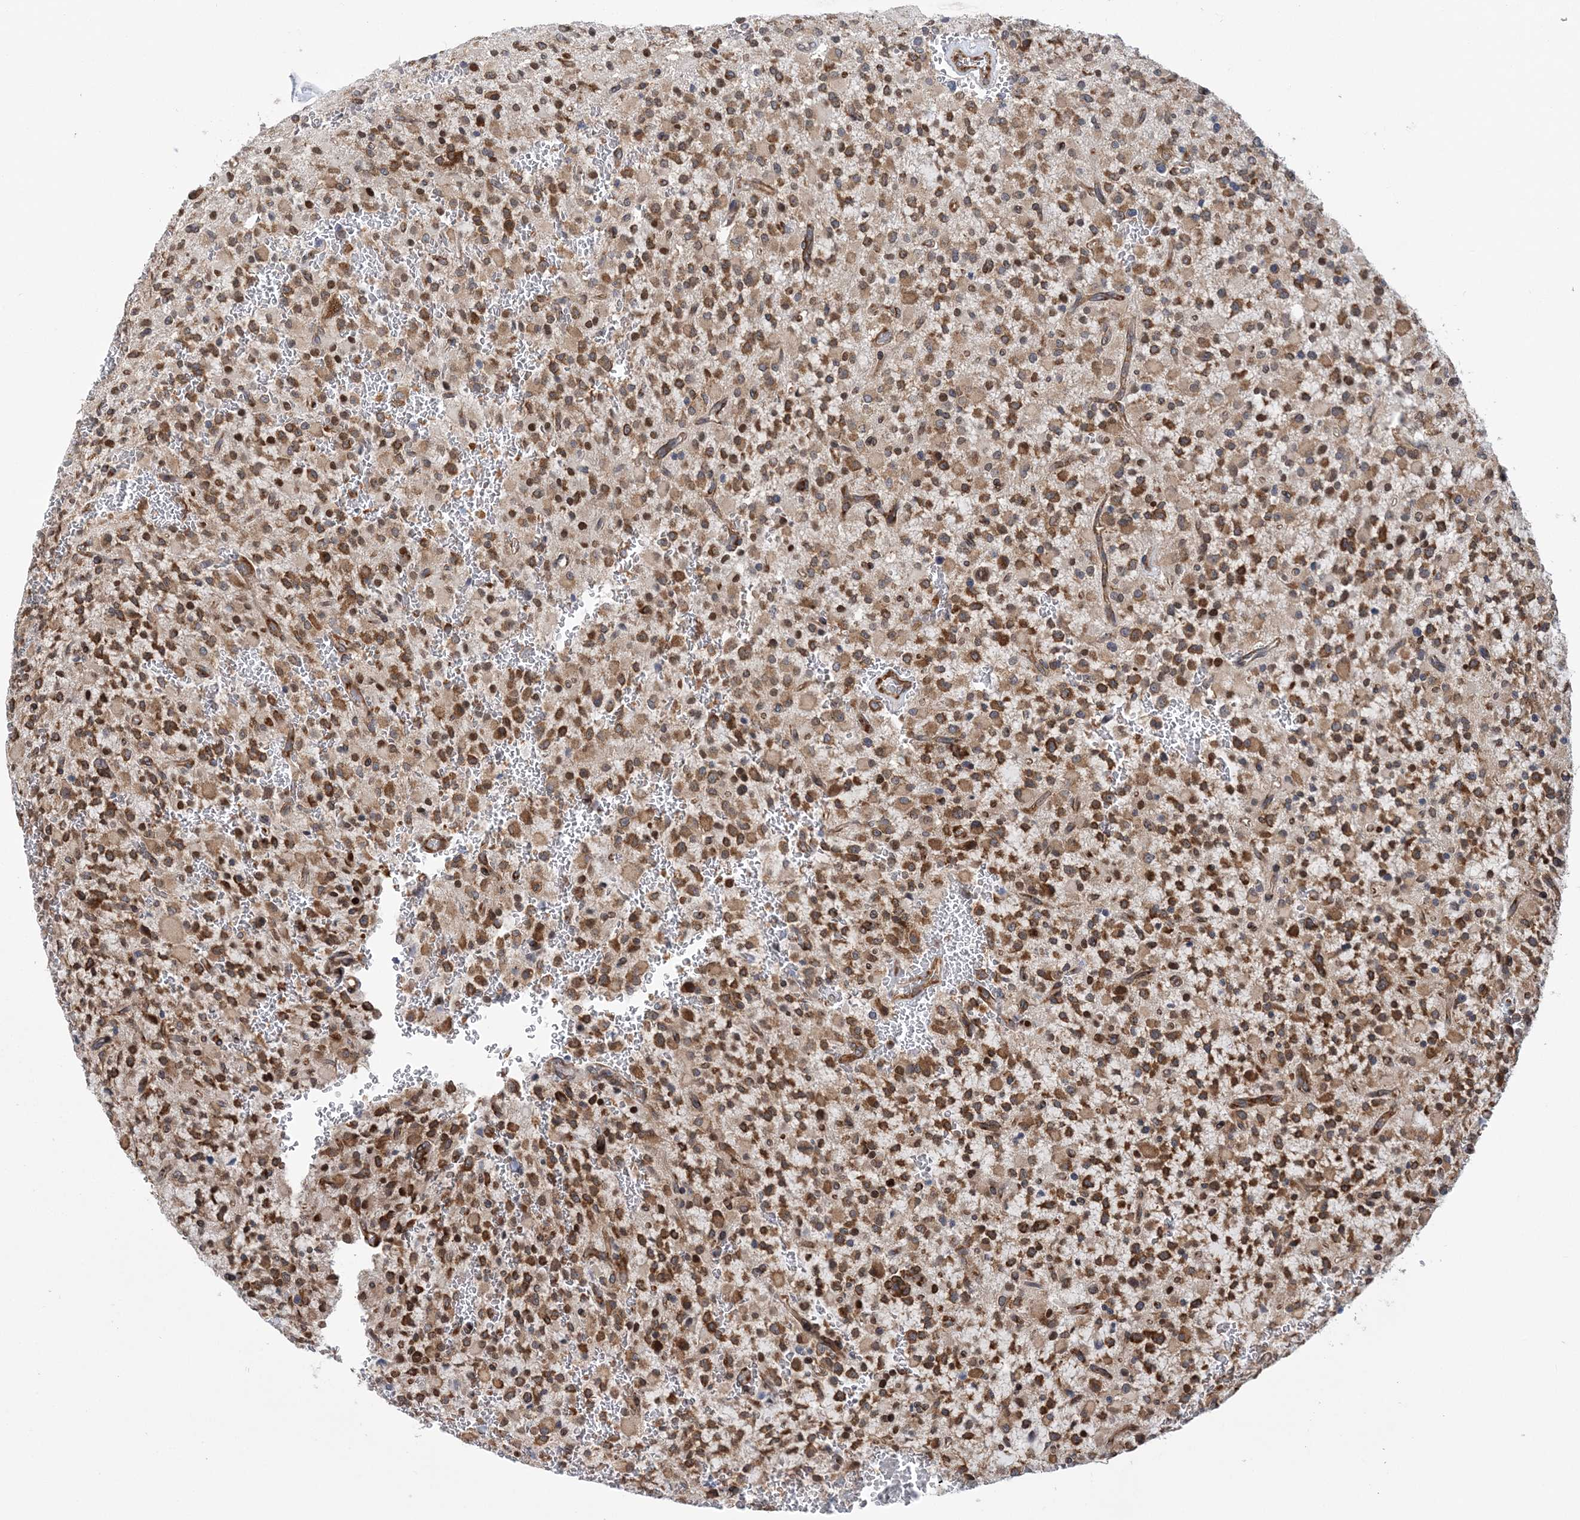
{"staining": {"intensity": "moderate", "quantity": ">75%", "location": "cytoplasmic/membranous"}, "tissue": "glioma", "cell_type": "Tumor cells", "image_type": "cancer", "snomed": [{"axis": "morphology", "description": "Glioma, malignant, High grade"}, {"axis": "topography", "description": "Brain"}], "caption": "Protein analysis of glioma tissue demonstrates moderate cytoplasmic/membranous expression in about >75% of tumor cells.", "gene": "PHF1", "patient": {"sex": "male", "age": 34}}